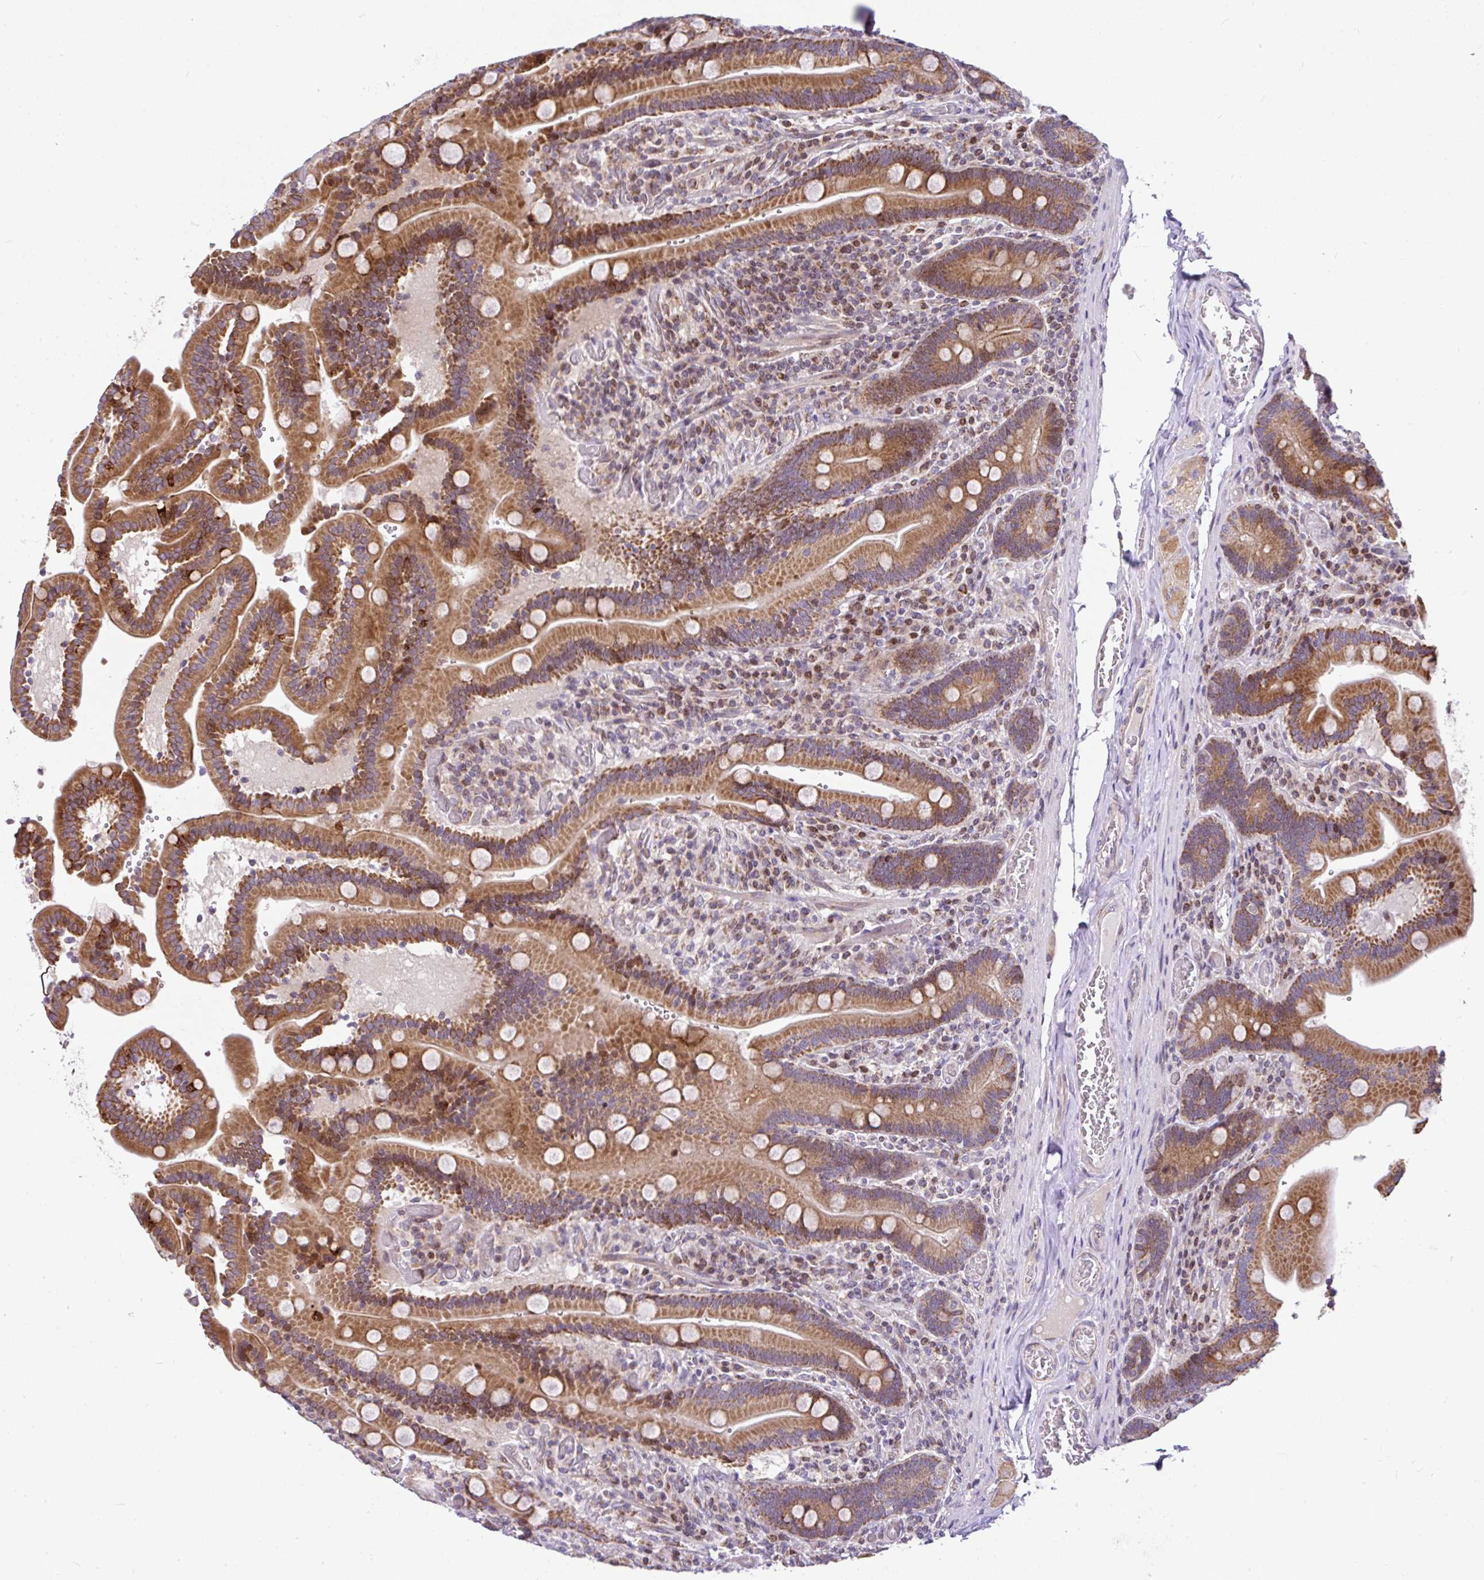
{"staining": {"intensity": "moderate", "quantity": ">75%", "location": "cytoplasmic/membranous"}, "tissue": "duodenum", "cell_type": "Glandular cells", "image_type": "normal", "snomed": [{"axis": "morphology", "description": "Normal tissue, NOS"}, {"axis": "topography", "description": "Duodenum"}], "caption": "The micrograph exhibits a brown stain indicating the presence of a protein in the cytoplasmic/membranous of glandular cells in duodenum.", "gene": "FIGNL1", "patient": {"sex": "female", "age": 62}}